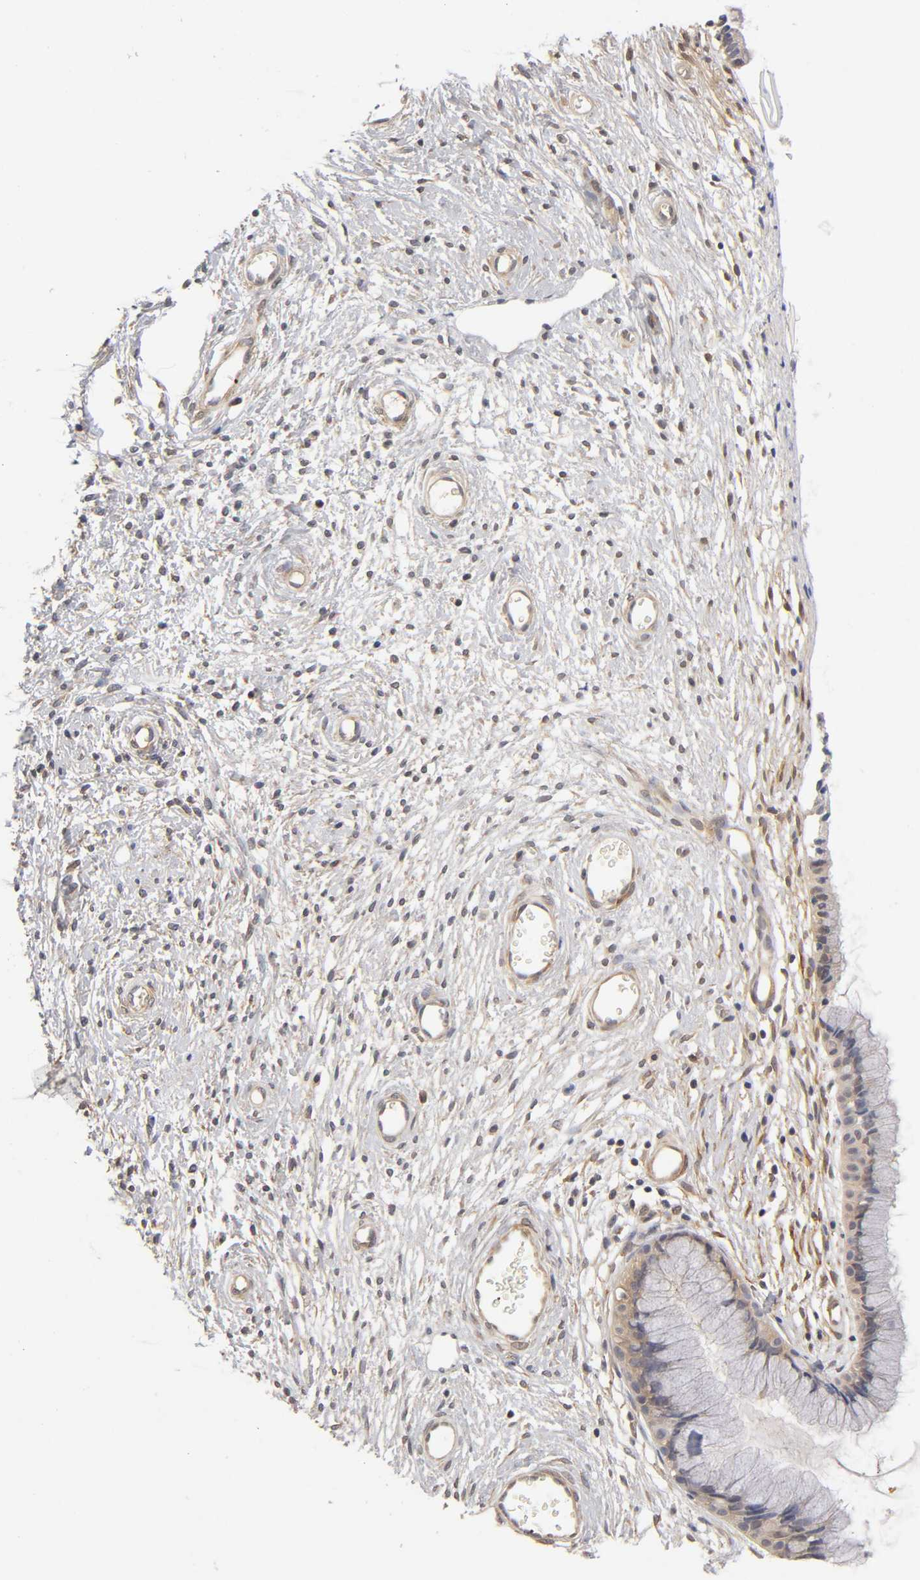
{"staining": {"intensity": "negative", "quantity": "none", "location": "none"}, "tissue": "cervix", "cell_type": "Glandular cells", "image_type": "normal", "snomed": [{"axis": "morphology", "description": "Normal tissue, NOS"}, {"axis": "topography", "description": "Cervix"}], "caption": "Human cervix stained for a protein using immunohistochemistry (IHC) displays no expression in glandular cells.", "gene": "PDE5A", "patient": {"sex": "female", "age": 55}}